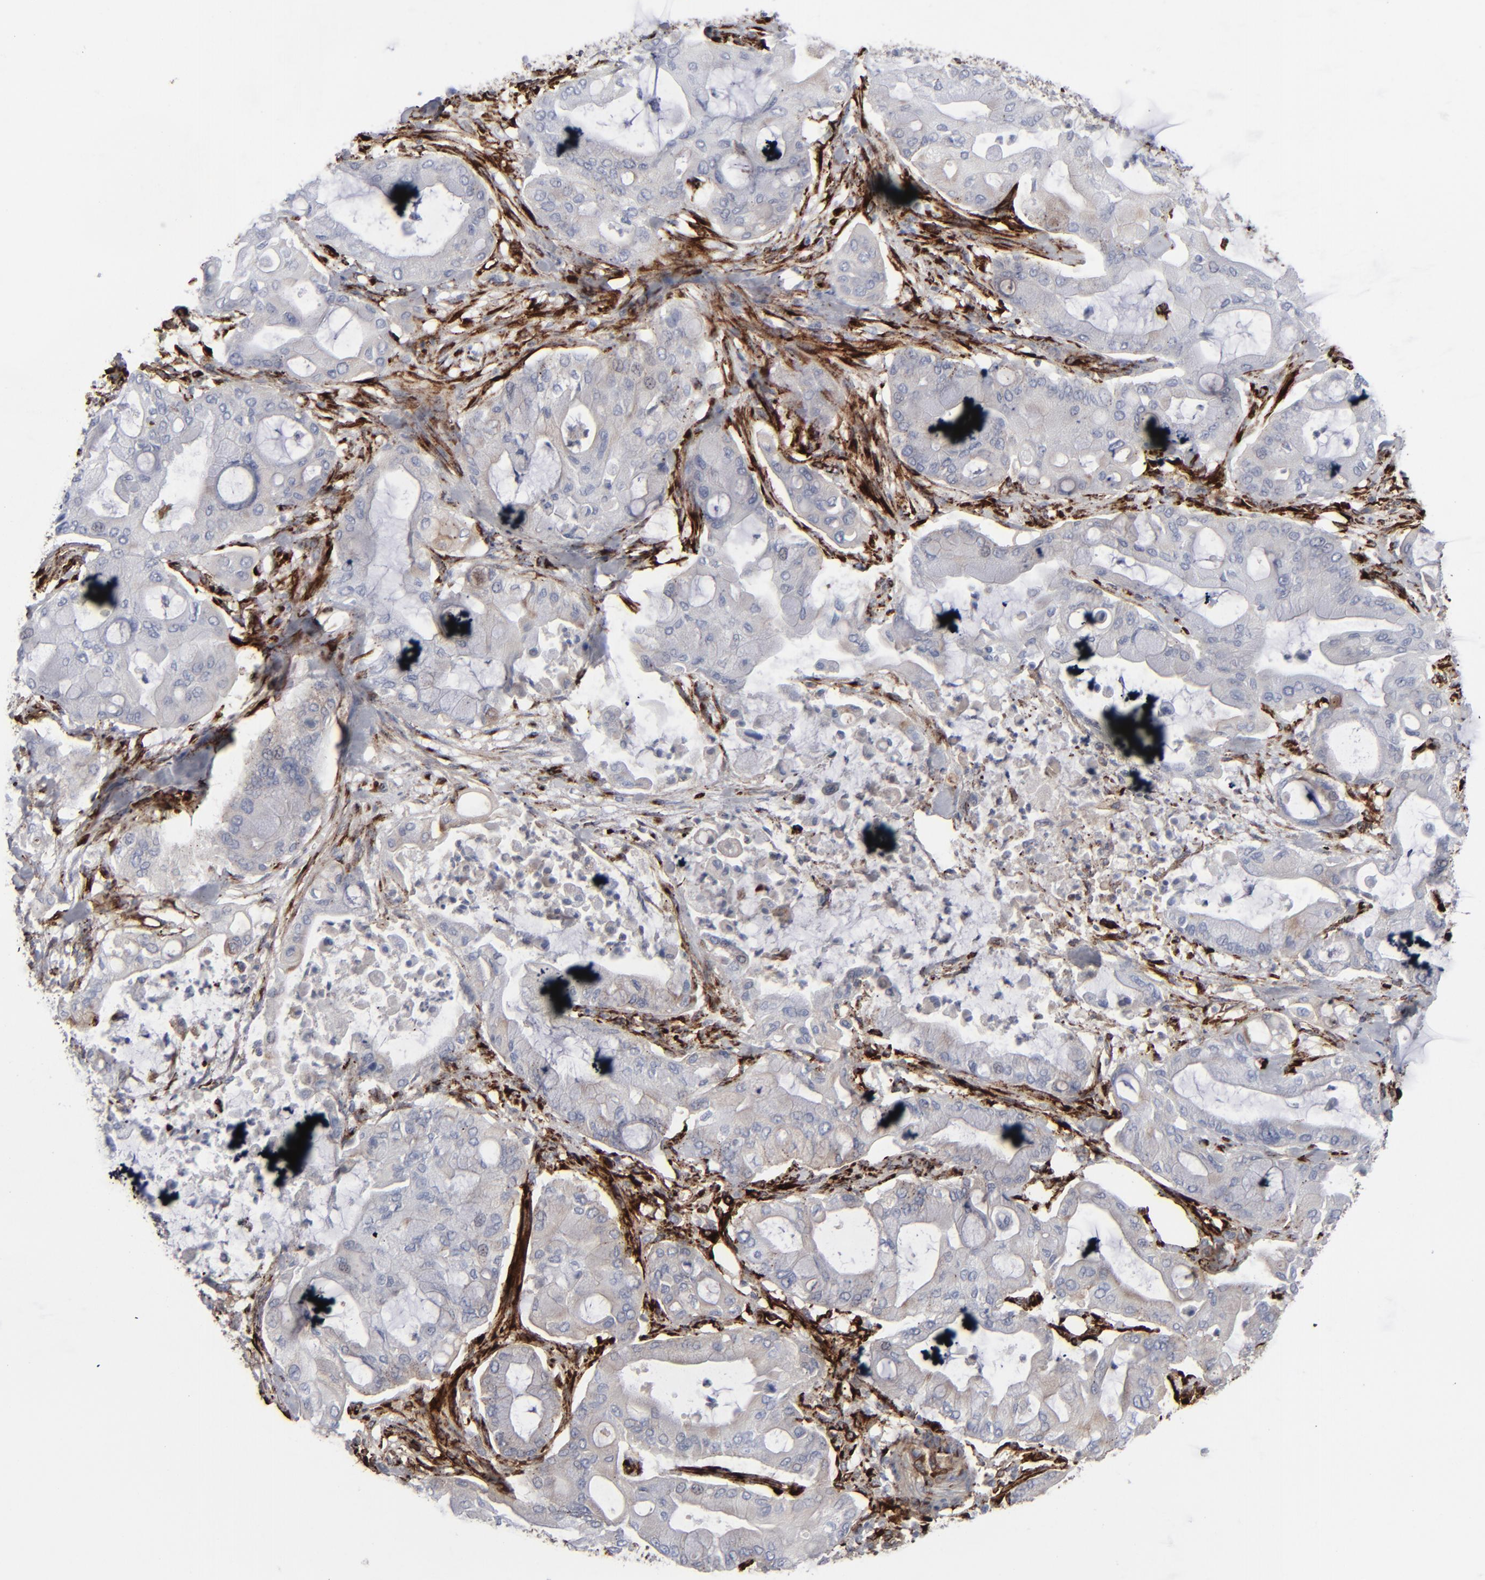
{"staining": {"intensity": "weak", "quantity": "<25%", "location": "cytoplasmic/membranous"}, "tissue": "pancreatic cancer", "cell_type": "Tumor cells", "image_type": "cancer", "snomed": [{"axis": "morphology", "description": "Adenocarcinoma, NOS"}, {"axis": "morphology", "description": "Adenocarcinoma, metastatic, NOS"}, {"axis": "topography", "description": "Lymph node"}, {"axis": "topography", "description": "Pancreas"}, {"axis": "topography", "description": "Duodenum"}], "caption": "Tumor cells are negative for brown protein staining in pancreatic adenocarcinoma.", "gene": "SPARC", "patient": {"sex": "female", "age": 64}}